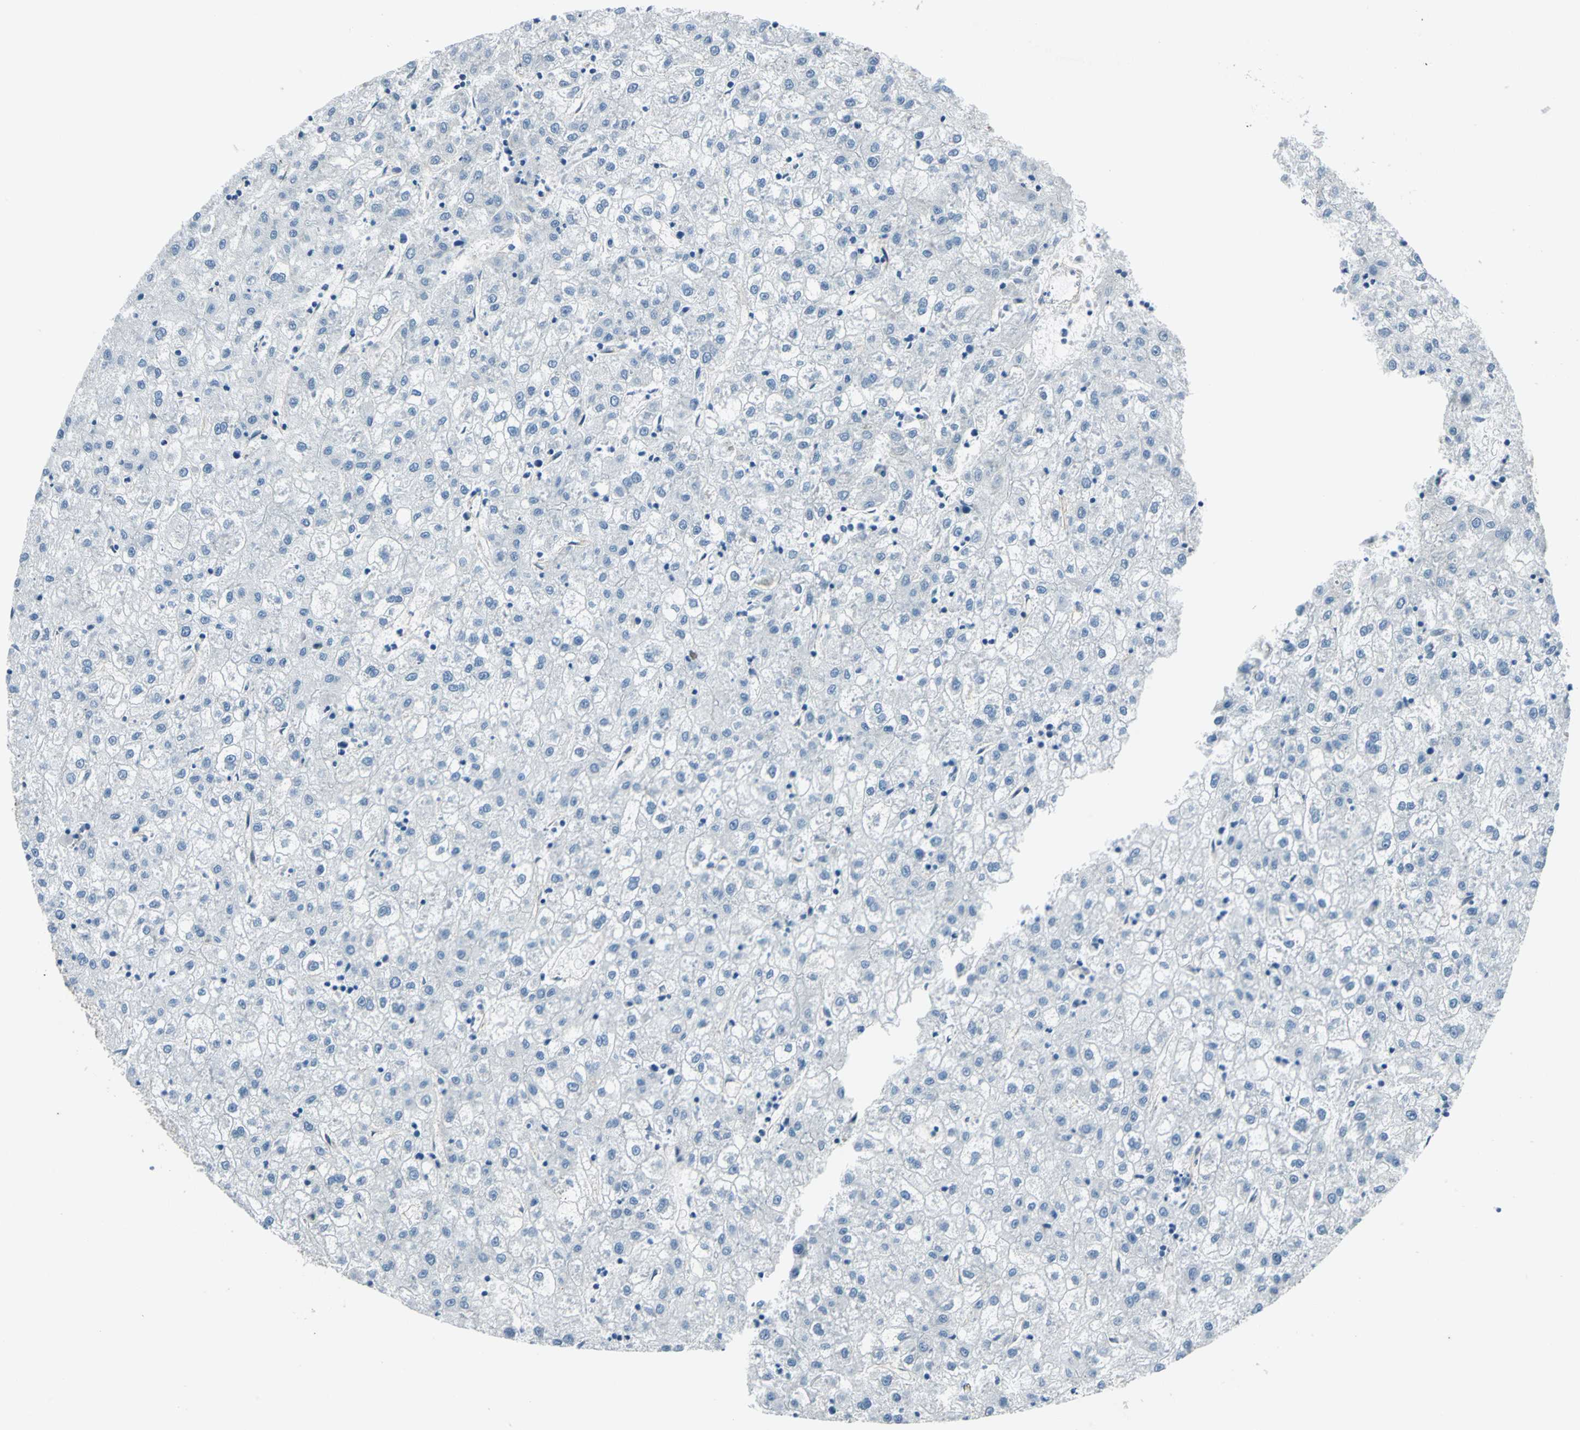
{"staining": {"intensity": "negative", "quantity": "none", "location": "none"}, "tissue": "liver cancer", "cell_type": "Tumor cells", "image_type": "cancer", "snomed": [{"axis": "morphology", "description": "Carcinoma, Hepatocellular, NOS"}, {"axis": "topography", "description": "Liver"}], "caption": "This is an IHC micrograph of human hepatocellular carcinoma (liver). There is no staining in tumor cells.", "gene": "CDC42EP1", "patient": {"sex": "male", "age": 72}}